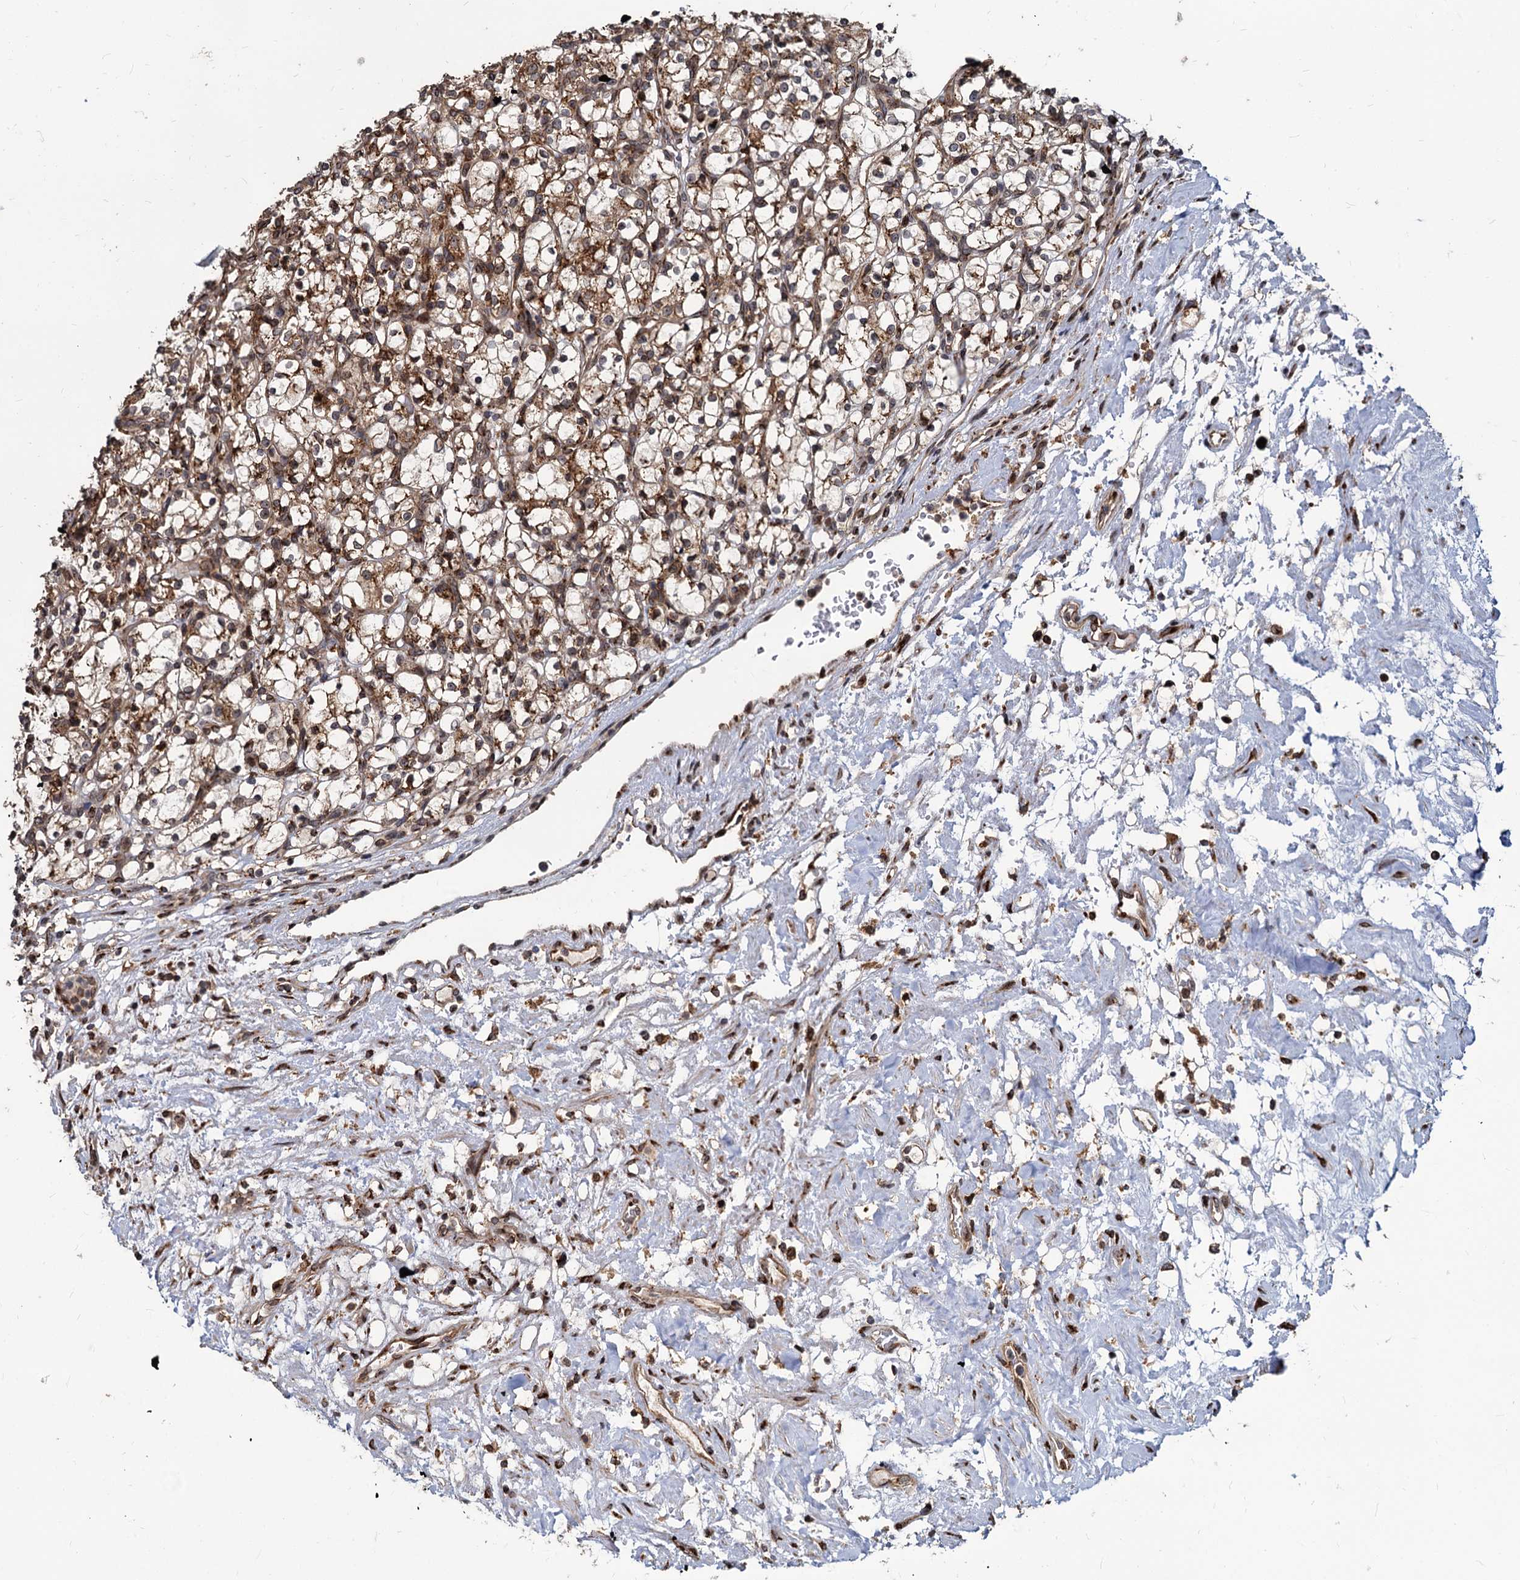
{"staining": {"intensity": "moderate", "quantity": ">75%", "location": "cytoplasmic/membranous"}, "tissue": "renal cancer", "cell_type": "Tumor cells", "image_type": "cancer", "snomed": [{"axis": "morphology", "description": "Adenocarcinoma, NOS"}, {"axis": "topography", "description": "Kidney"}], "caption": "Protein staining of renal cancer tissue displays moderate cytoplasmic/membranous positivity in about >75% of tumor cells.", "gene": "SAAL1", "patient": {"sex": "female", "age": 69}}